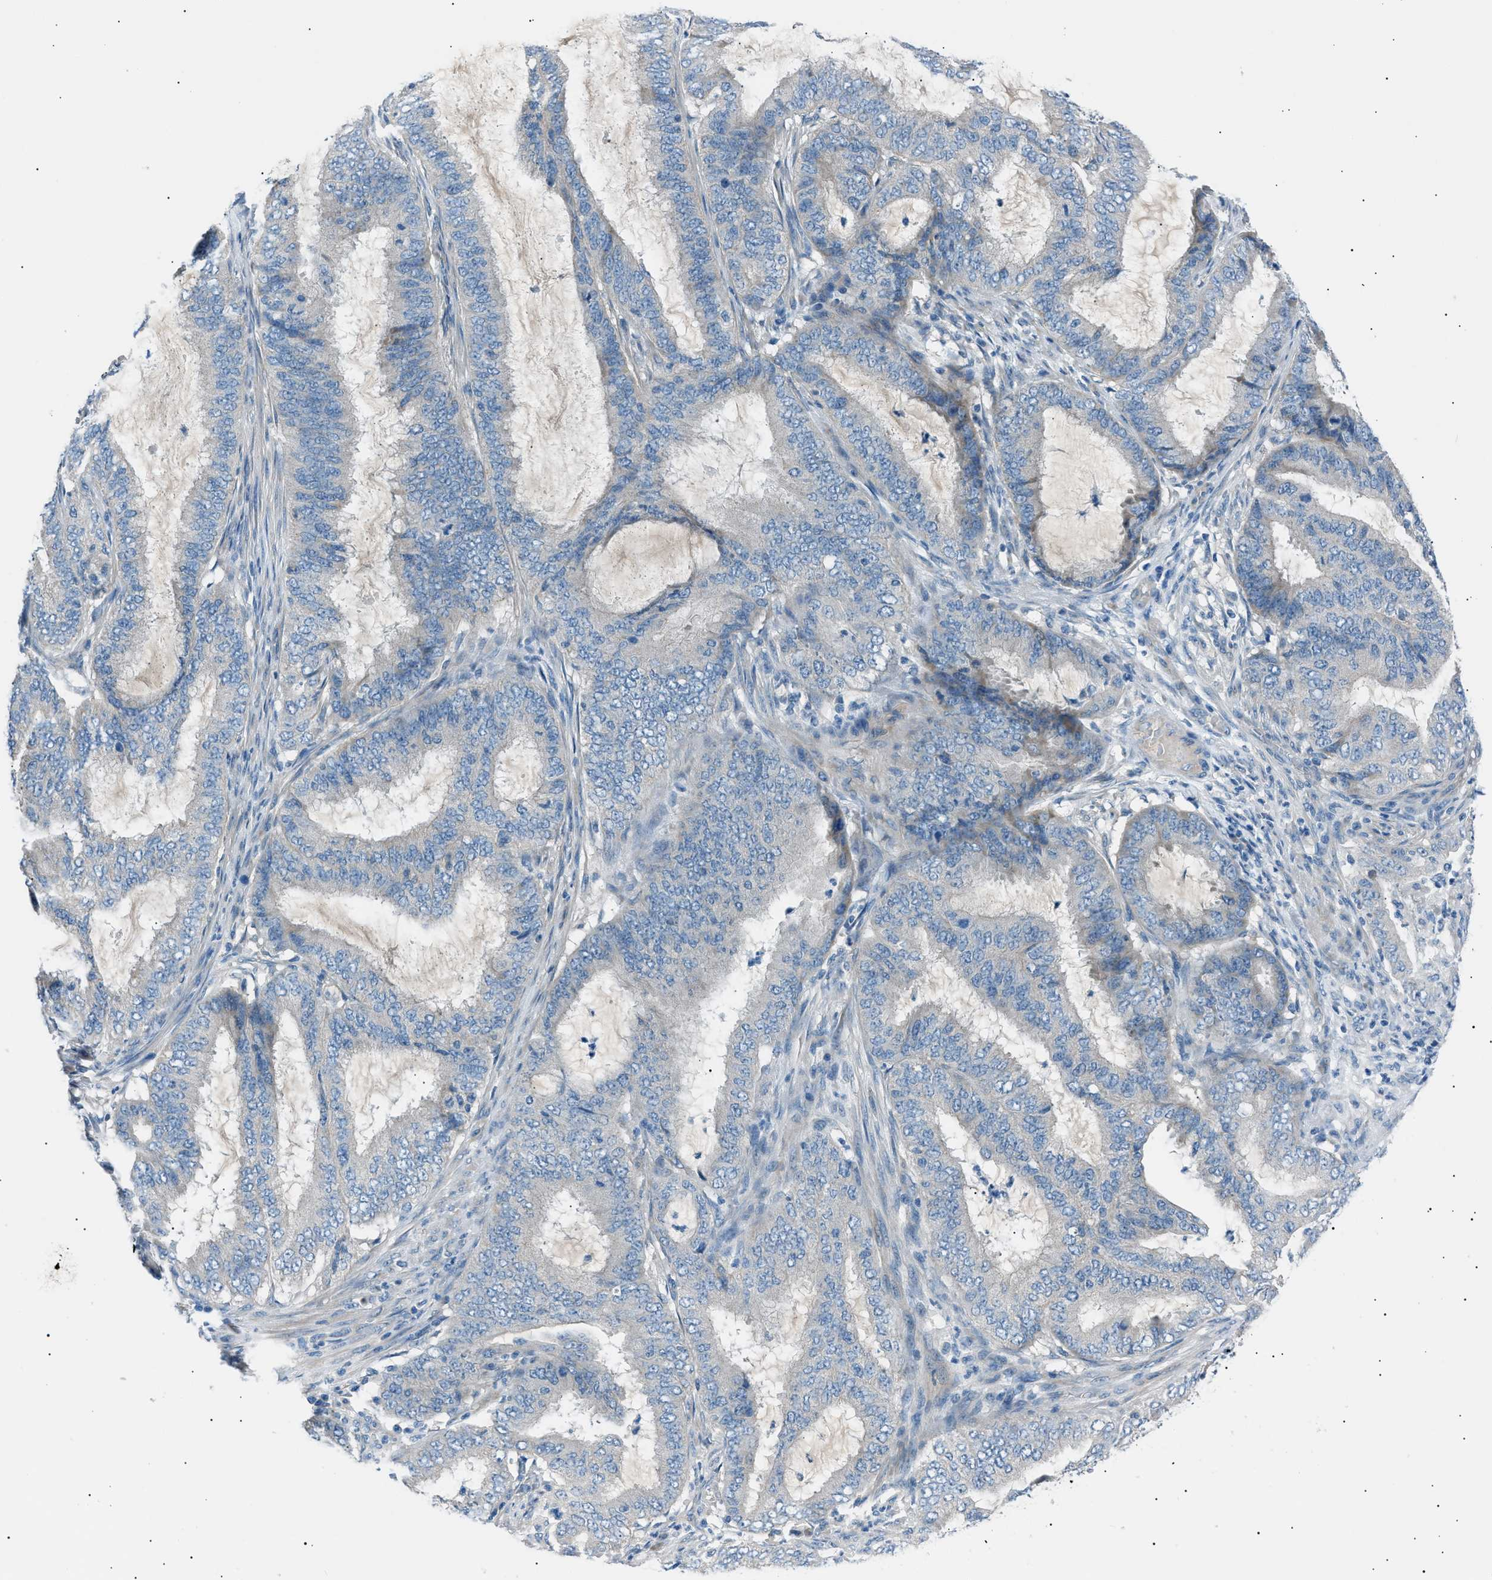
{"staining": {"intensity": "weak", "quantity": "<25%", "location": "cytoplasmic/membranous"}, "tissue": "endometrial cancer", "cell_type": "Tumor cells", "image_type": "cancer", "snomed": [{"axis": "morphology", "description": "Adenocarcinoma, NOS"}, {"axis": "topography", "description": "Endometrium"}], "caption": "Tumor cells are negative for protein expression in human endometrial cancer (adenocarcinoma).", "gene": "LRRC37B", "patient": {"sex": "female", "age": 70}}